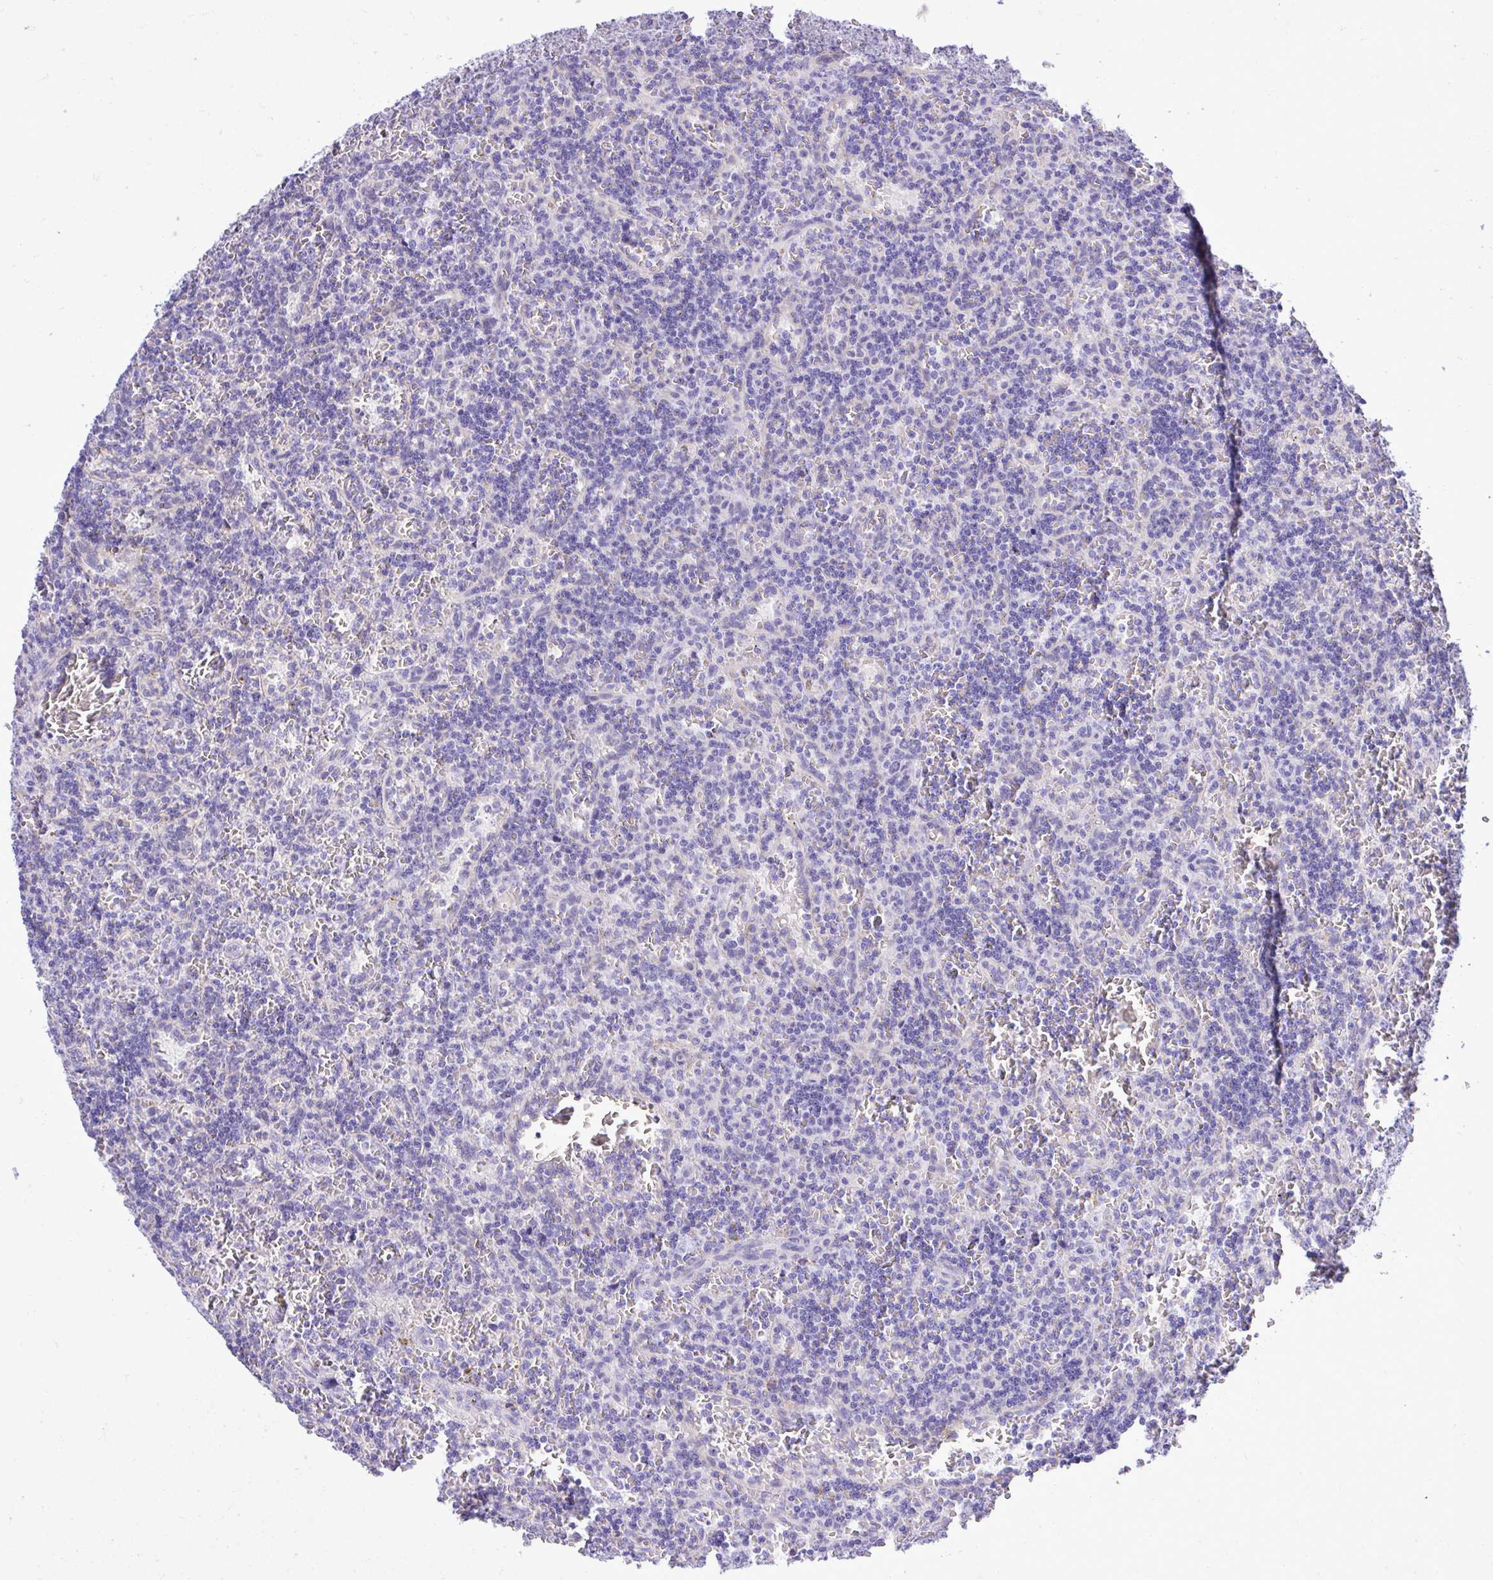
{"staining": {"intensity": "negative", "quantity": "none", "location": "none"}, "tissue": "lymphoma", "cell_type": "Tumor cells", "image_type": "cancer", "snomed": [{"axis": "morphology", "description": "Malignant lymphoma, non-Hodgkin's type, Low grade"}, {"axis": "topography", "description": "Spleen"}], "caption": "Tumor cells show no significant positivity in lymphoma.", "gene": "HRG", "patient": {"sex": "male", "age": 73}}